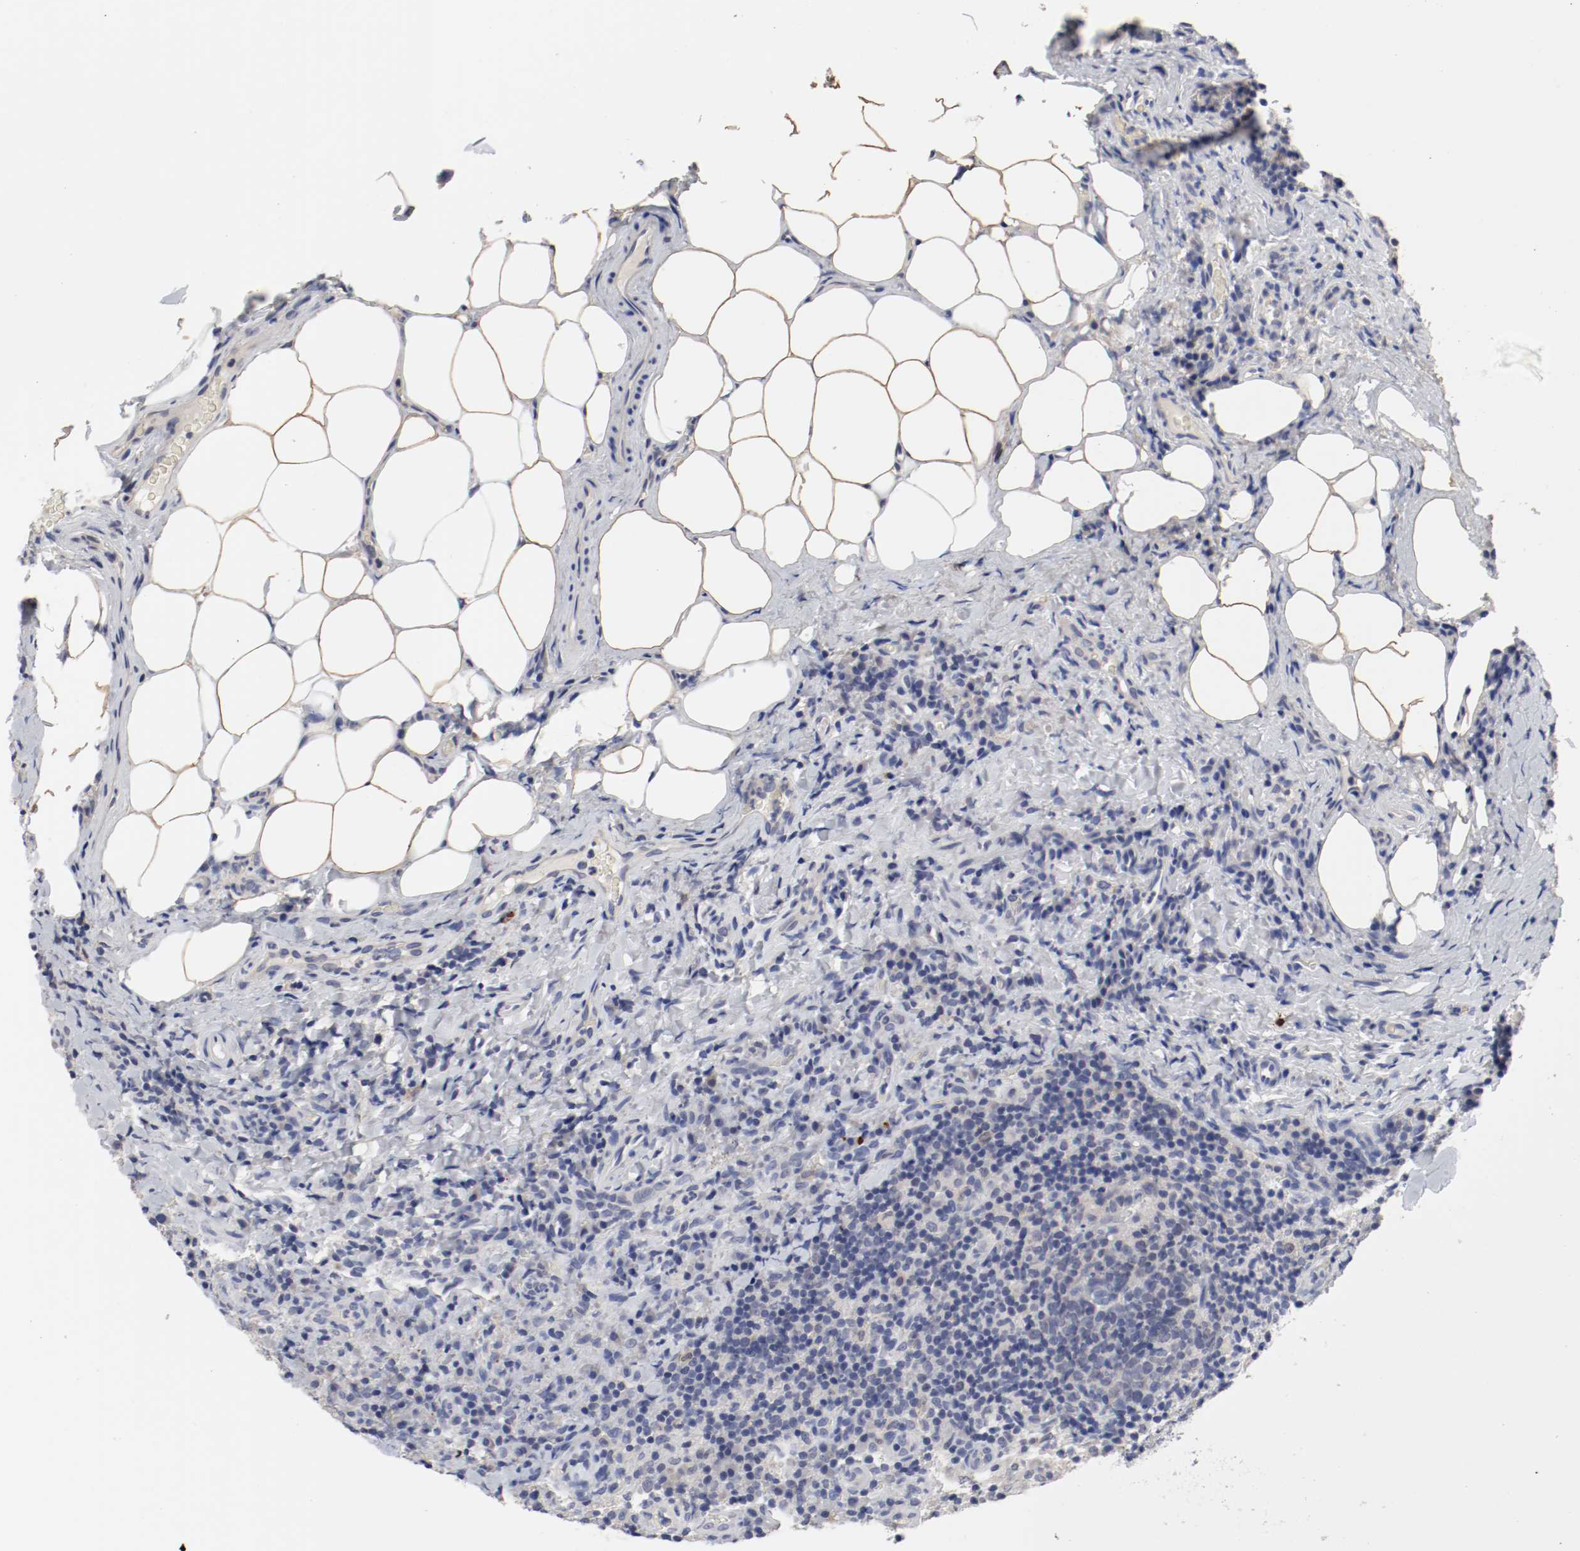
{"staining": {"intensity": "negative", "quantity": "none", "location": "none"}, "tissue": "lymph node", "cell_type": "Germinal center cells", "image_type": "normal", "snomed": [{"axis": "morphology", "description": "Normal tissue, NOS"}, {"axis": "morphology", "description": "Inflammation, NOS"}, {"axis": "topography", "description": "Lymph node"}], "caption": "A high-resolution photomicrograph shows immunohistochemistry staining of normal lymph node, which shows no significant expression in germinal center cells. (Brightfield microscopy of DAB IHC at high magnification).", "gene": "ANKLE2", "patient": {"sex": "male", "age": 46}}